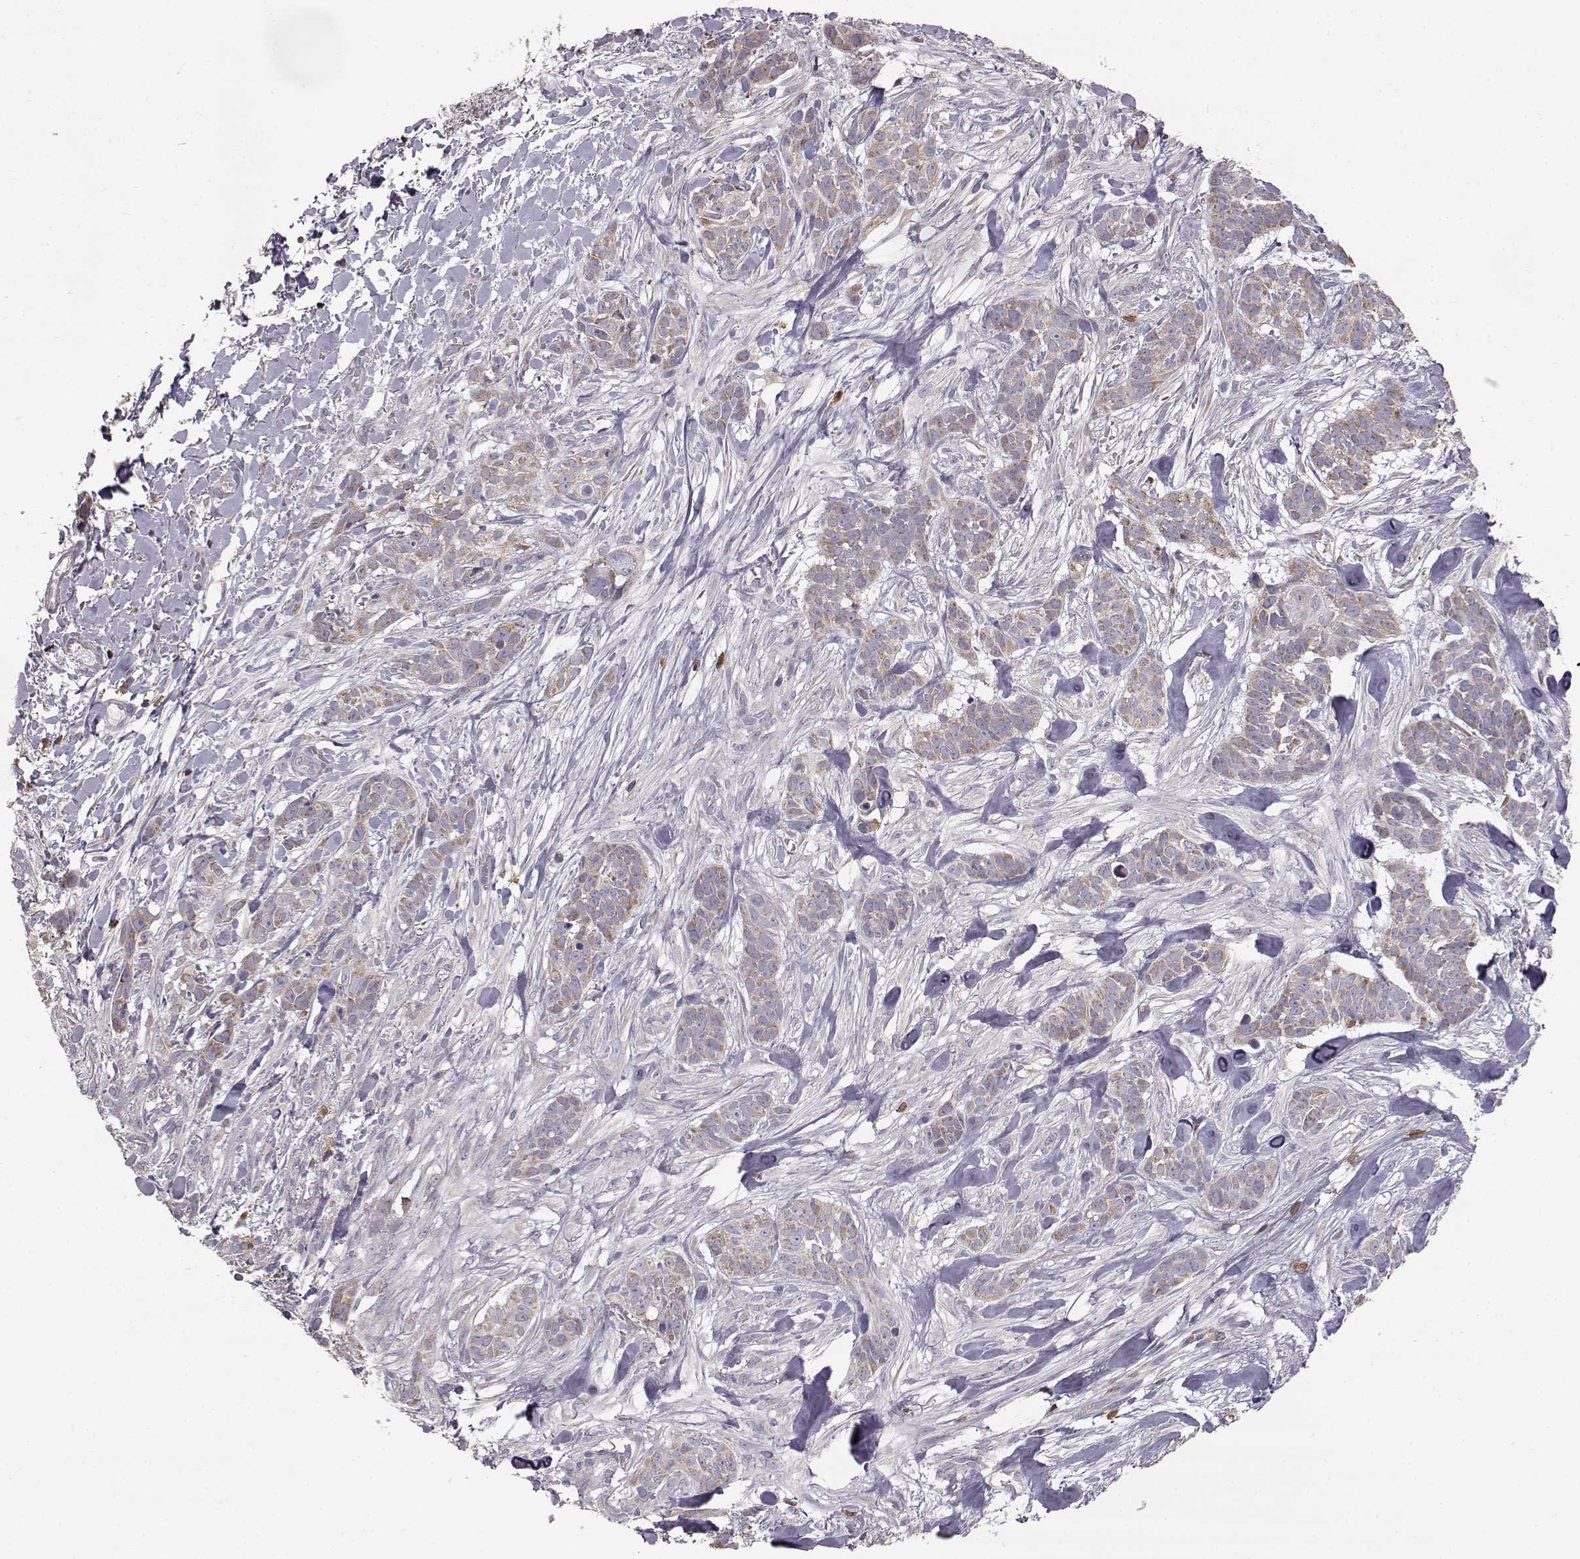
{"staining": {"intensity": "moderate", "quantity": ">75%", "location": "cytoplasmic/membranous"}, "tissue": "skin cancer", "cell_type": "Tumor cells", "image_type": "cancer", "snomed": [{"axis": "morphology", "description": "Basal cell carcinoma"}, {"axis": "topography", "description": "Skin"}], "caption": "This micrograph displays immunohistochemistry staining of human skin basal cell carcinoma, with medium moderate cytoplasmic/membranous expression in approximately >75% of tumor cells.", "gene": "GRAP2", "patient": {"sex": "male", "age": 87}}